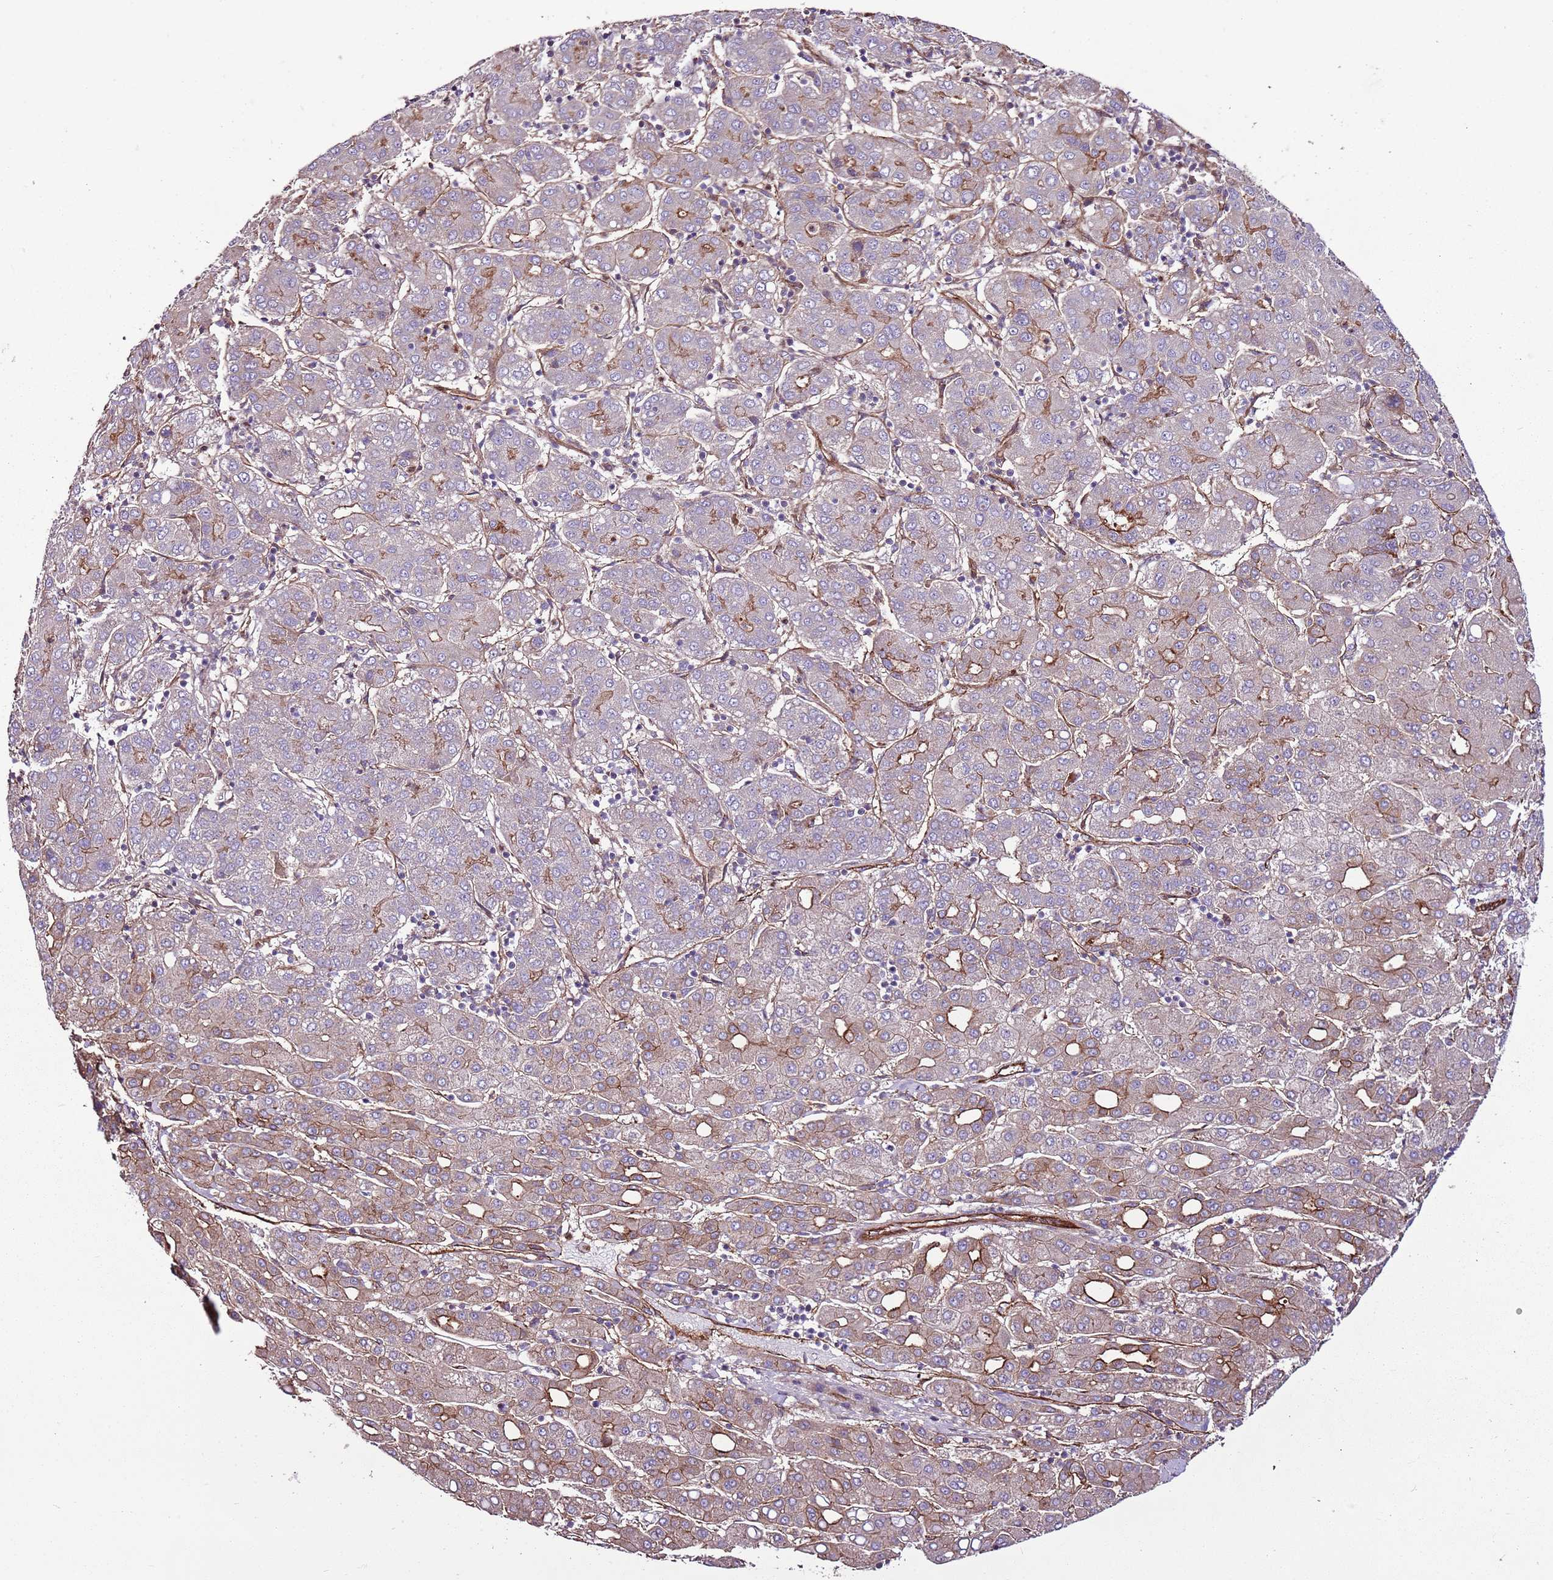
{"staining": {"intensity": "strong", "quantity": "<25%", "location": "cytoplasmic/membranous"}, "tissue": "liver cancer", "cell_type": "Tumor cells", "image_type": "cancer", "snomed": [{"axis": "morphology", "description": "Carcinoma, Hepatocellular, NOS"}, {"axis": "topography", "description": "Liver"}], "caption": "Brown immunohistochemical staining in human hepatocellular carcinoma (liver) shows strong cytoplasmic/membranous expression in about <25% of tumor cells.", "gene": "ZNF827", "patient": {"sex": "male", "age": 65}}